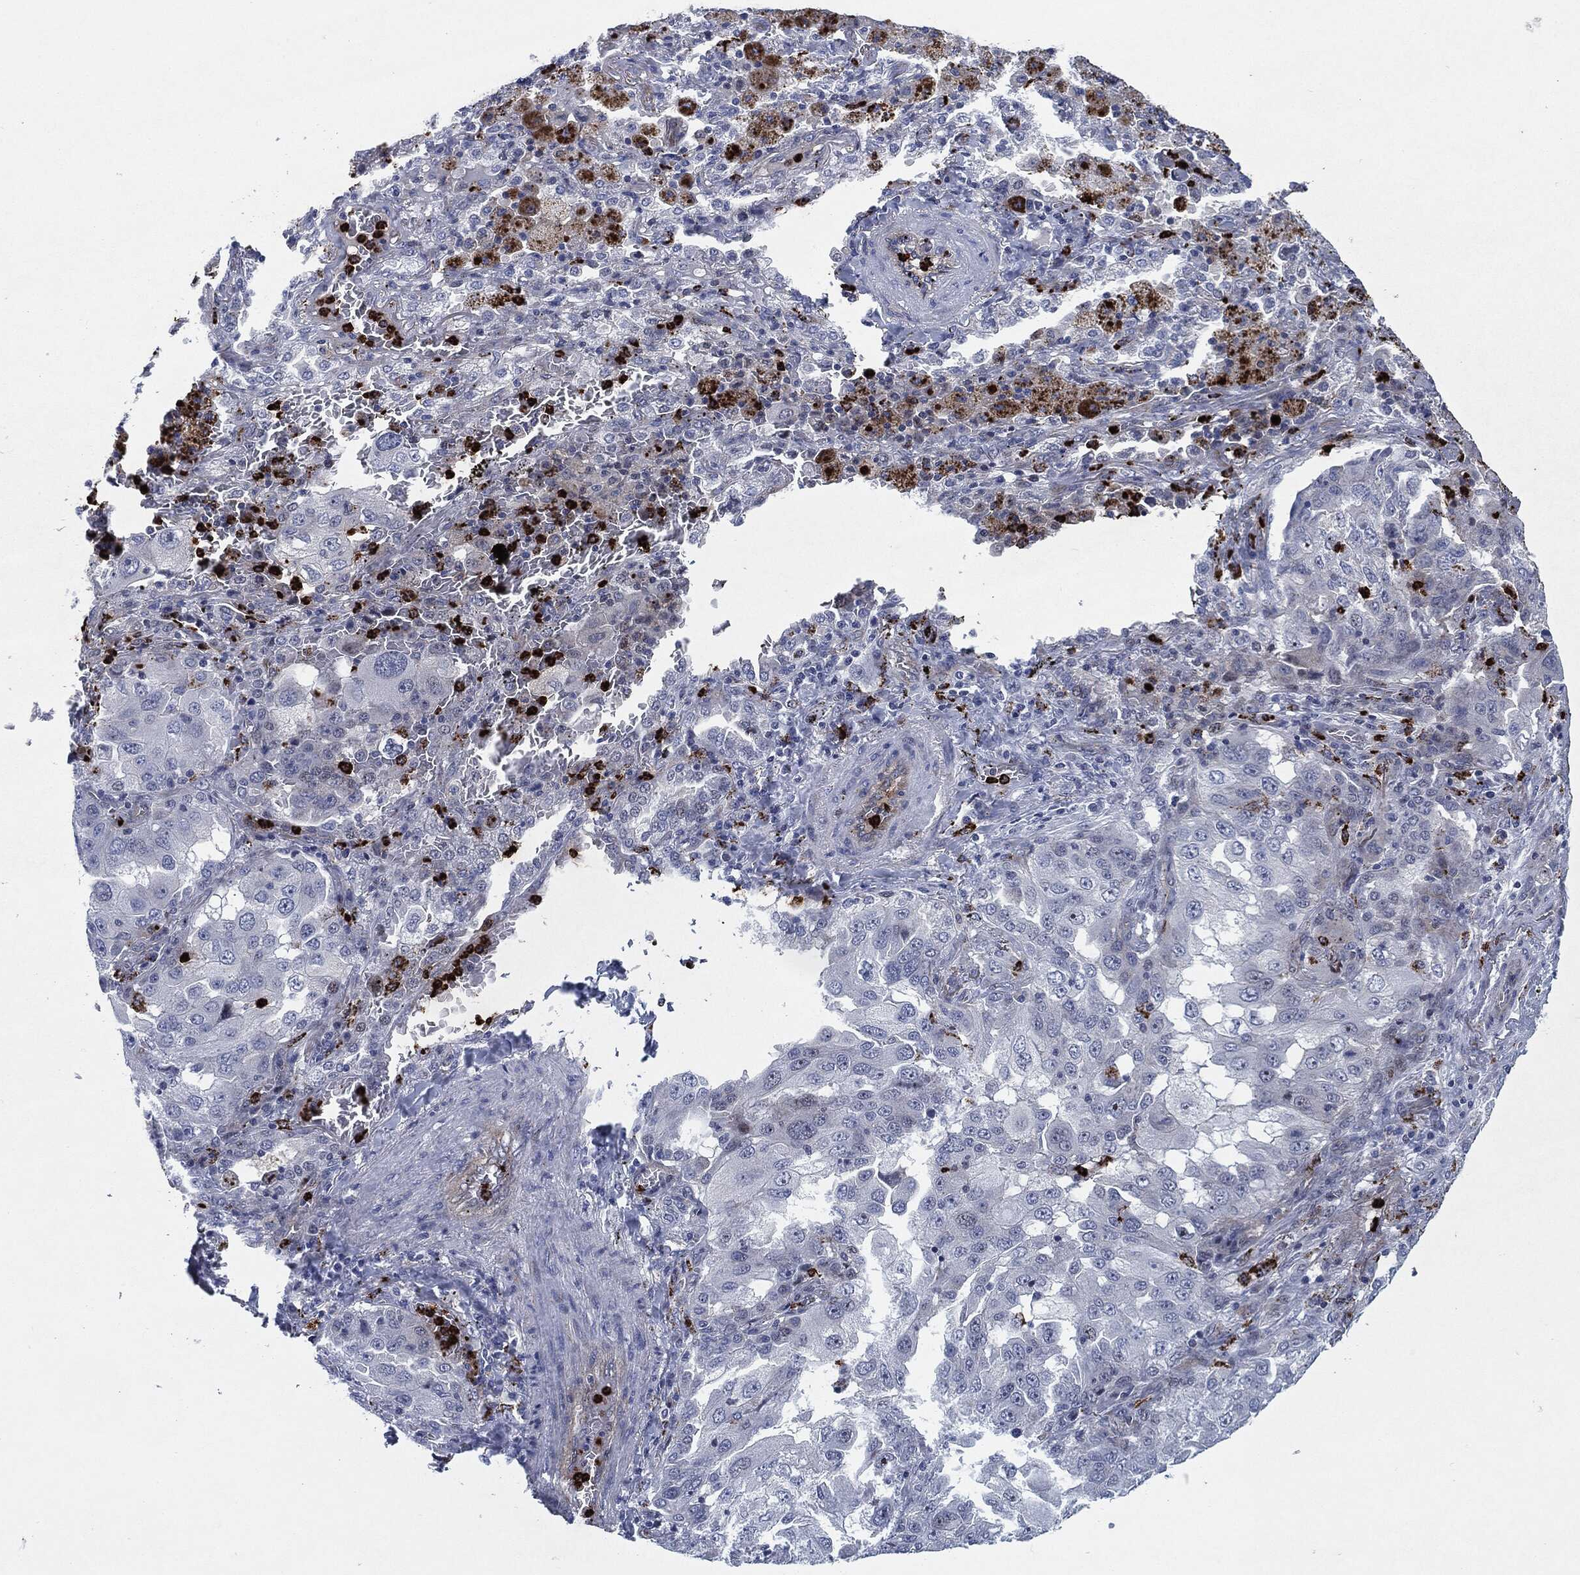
{"staining": {"intensity": "negative", "quantity": "none", "location": "none"}, "tissue": "lung cancer", "cell_type": "Tumor cells", "image_type": "cancer", "snomed": [{"axis": "morphology", "description": "Adenocarcinoma, NOS"}, {"axis": "topography", "description": "Lung"}], "caption": "This is an immunohistochemistry (IHC) photomicrograph of human lung cancer (adenocarcinoma). There is no expression in tumor cells.", "gene": "MPO", "patient": {"sex": "female", "age": 61}}